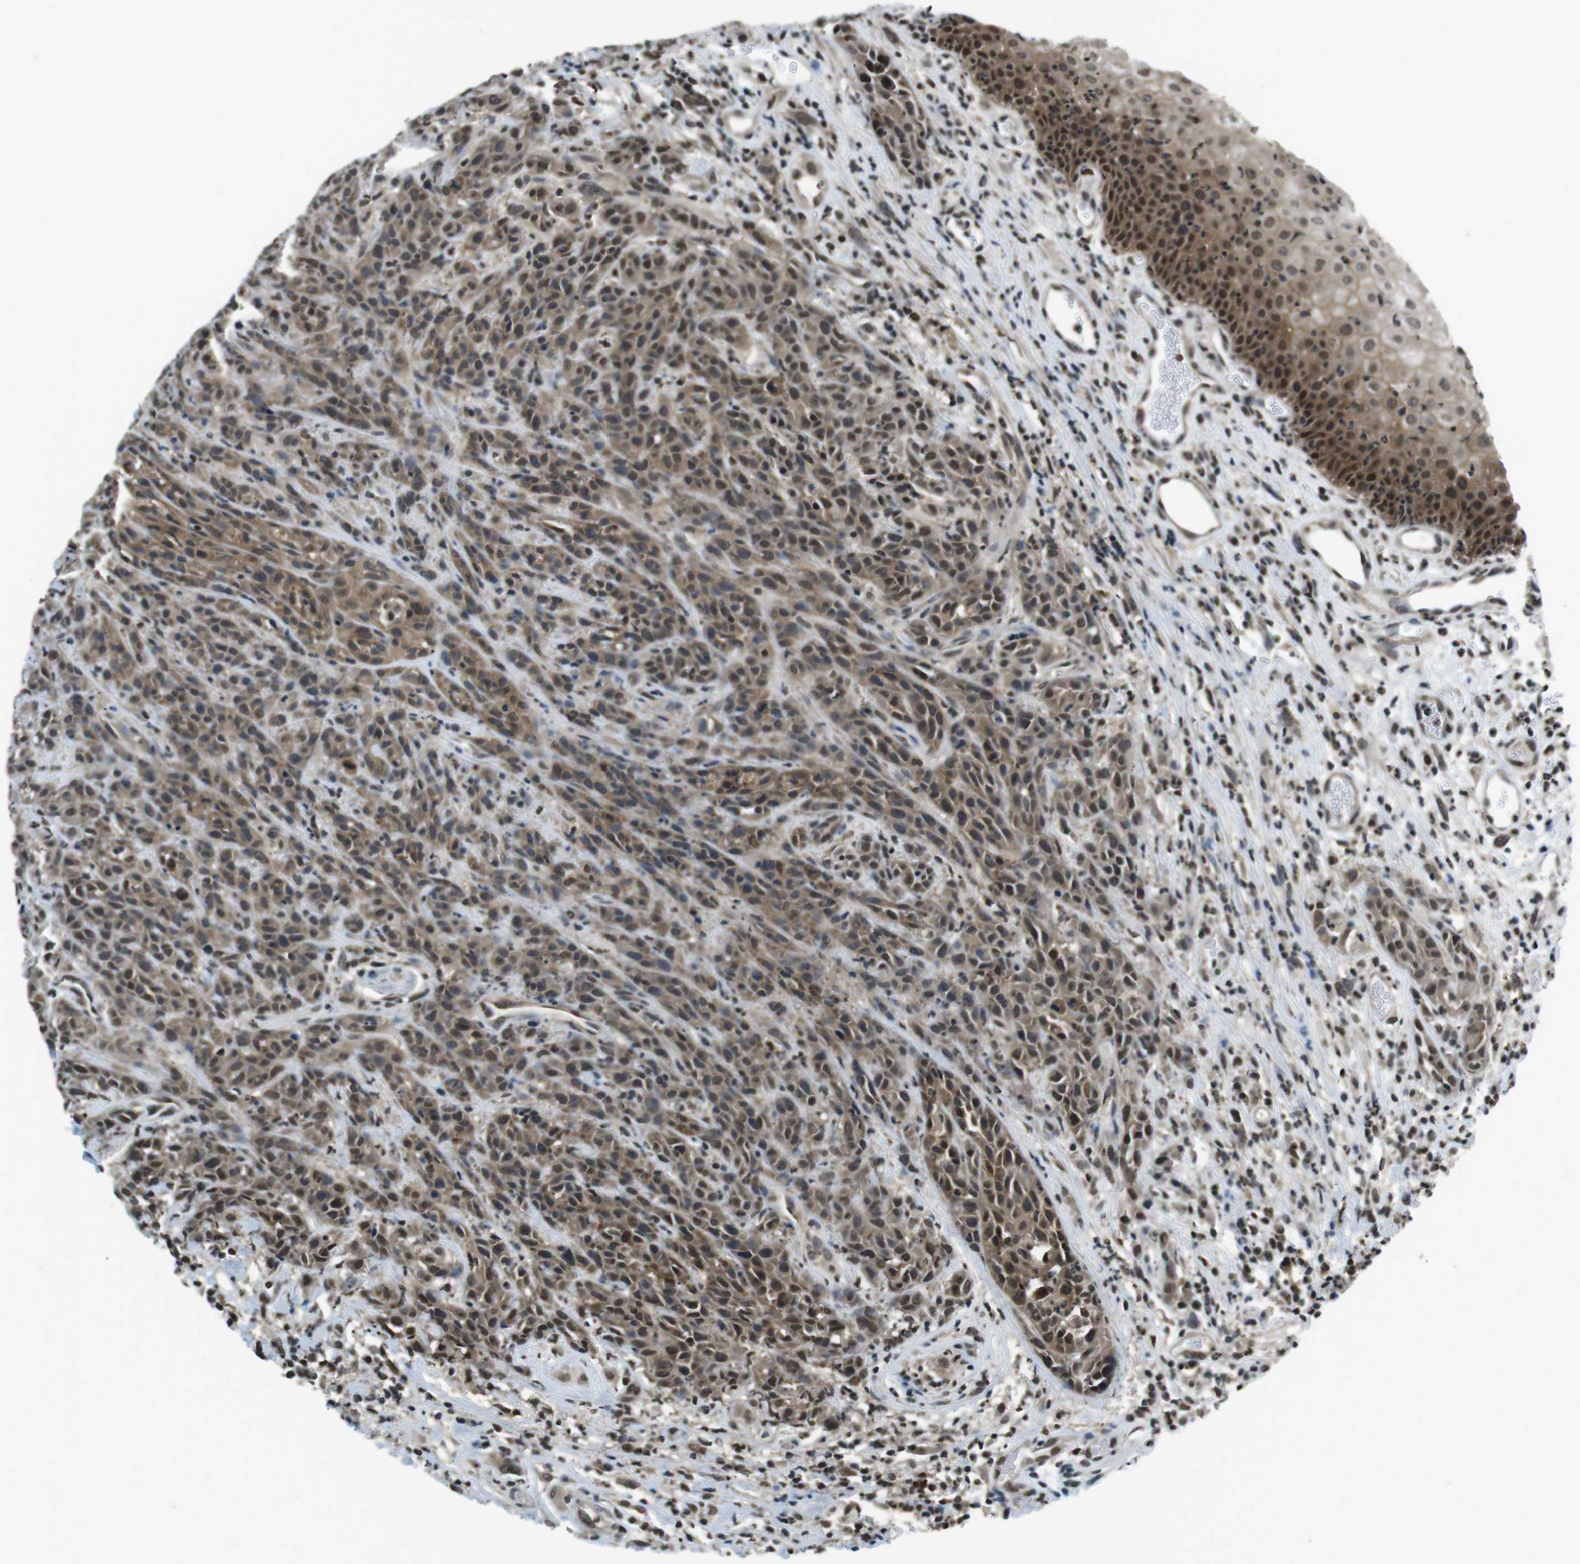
{"staining": {"intensity": "moderate", "quantity": "25%-75%", "location": "cytoplasmic/membranous,nuclear"}, "tissue": "head and neck cancer", "cell_type": "Tumor cells", "image_type": "cancer", "snomed": [{"axis": "morphology", "description": "Normal tissue, NOS"}, {"axis": "morphology", "description": "Squamous cell carcinoma, NOS"}, {"axis": "topography", "description": "Cartilage tissue"}, {"axis": "topography", "description": "Head-Neck"}], "caption": "High-power microscopy captured an immunohistochemistry (IHC) photomicrograph of head and neck cancer, revealing moderate cytoplasmic/membranous and nuclear positivity in approximately 25%-75% of tumor cells.", "gene": "NEK4", "patient": {"sex": "male", "age": 62}}